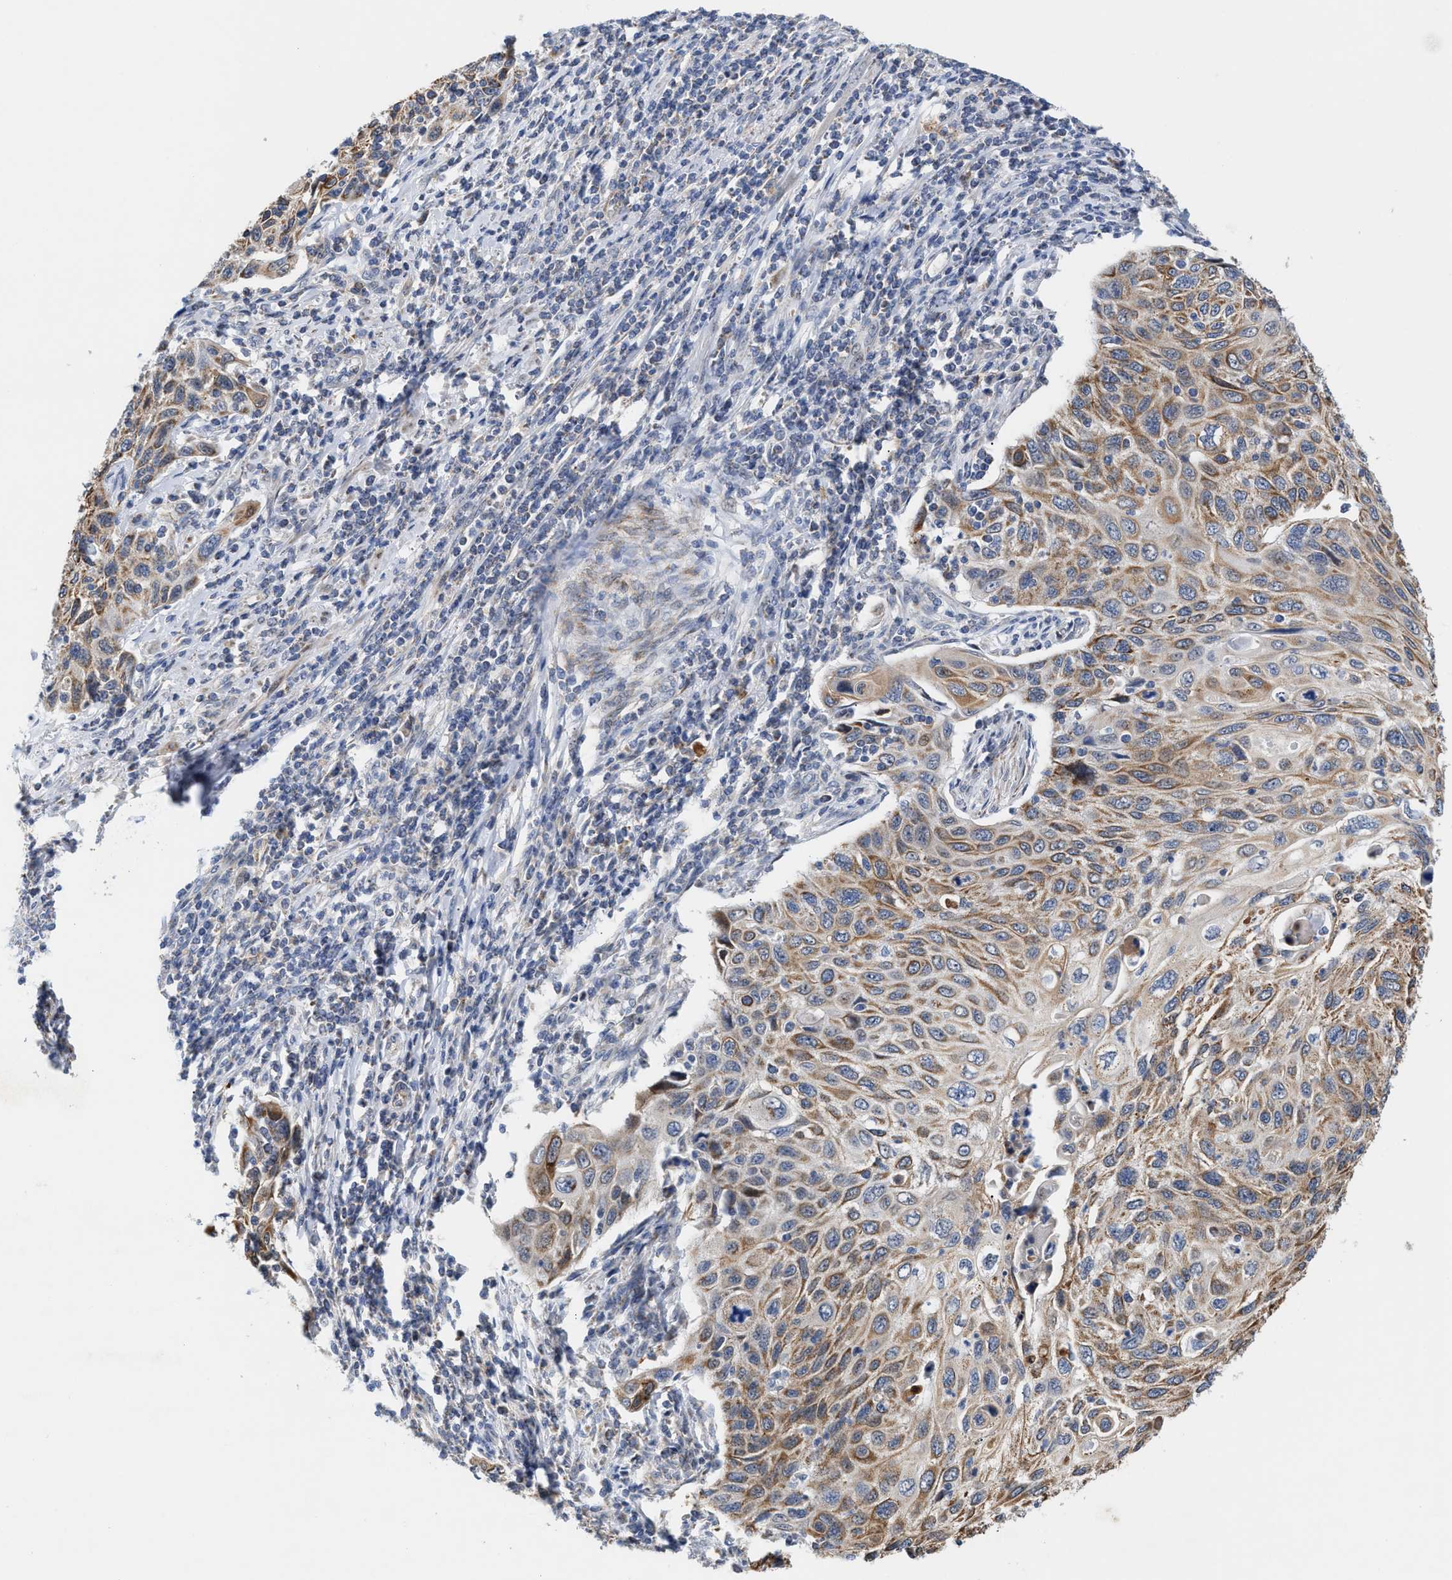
{"staining": {"intensity": "moderate", "quantity": ">75%", "location": "cytoplasmic/membranous"}, "tissue": "cervical cancer", "cell_type": "Tumor cells", "image_type": "cancer", "snomed": [{"axis": "morphology", "description": "Squamous cell carcinoma, NOS"}, {"axis": "topography", "description": "Cervix"}], "caption": "Immunohistochemistry (IHC) of squamous cell carcinoma (cervical) shows medium levels of moderate cytoplasmic/membranous positivity in approximately >75% of tumor cells.", "gene": "JAG1", "patient": {"sex": "female", "age": 70}}